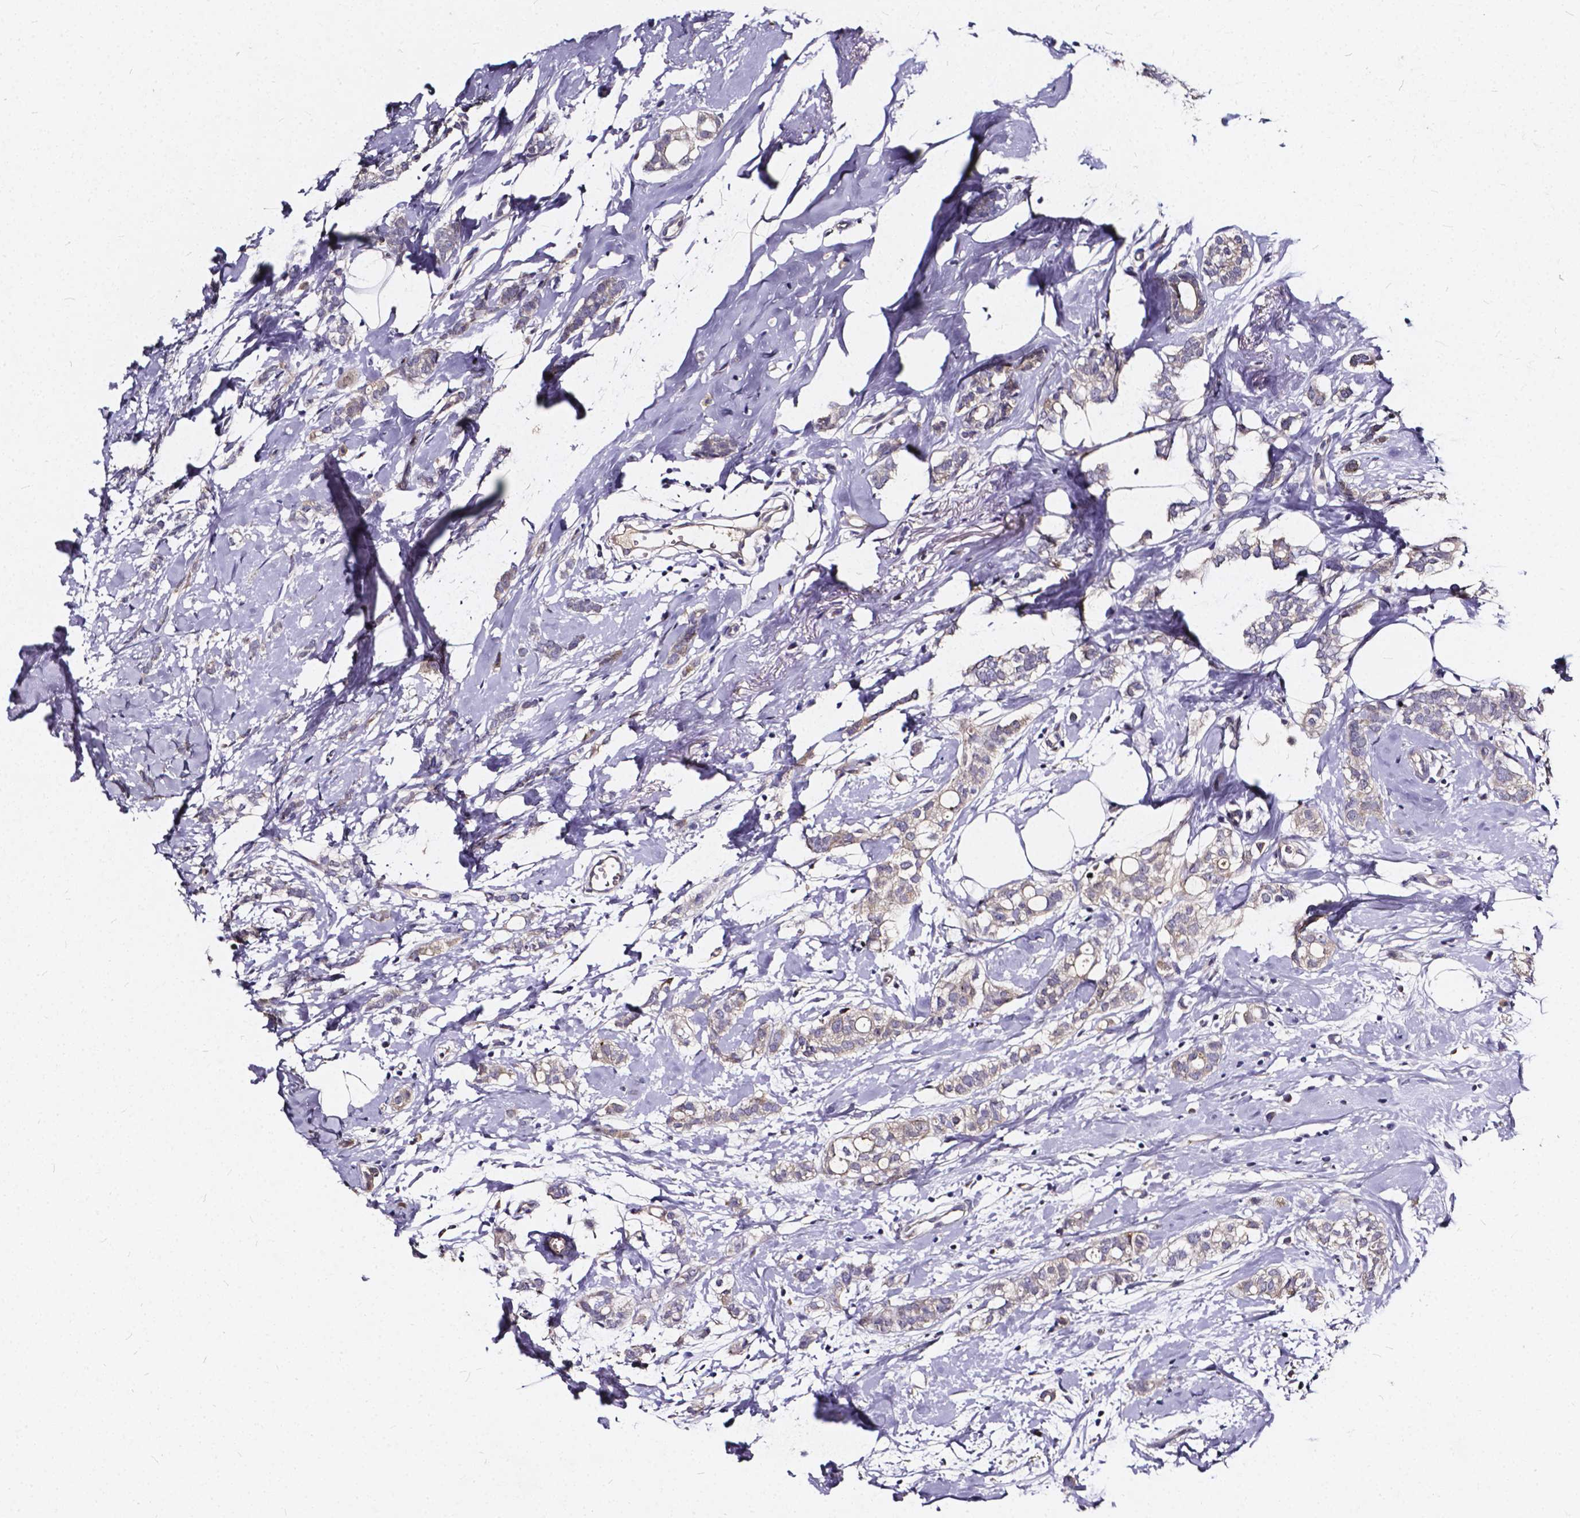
{"staining": {"intensity": "negative", "quantity": "none", "location": "none"}, "tissue": "breast cancer", "cell_type": "Tumor cells", "image_type": "cancer", "snomed": [{"axis": "morphology", "description": "Duct carcinoma"}, {"axis": "topography", "description": "Breast"}], "caption": "Immunohistochemistry histopathology image of neoplastic tissue: human breast cancer (intraductal carcinoma) stained with DAB (3,3'-diaminobenzidine) exhibits no significant protein staining in tumor cells. (Immunohistochemistry, brightfield microscopy, high magnification).", "gene": "SOWAHA", "patient": {"sex": "female", "age": 40}}